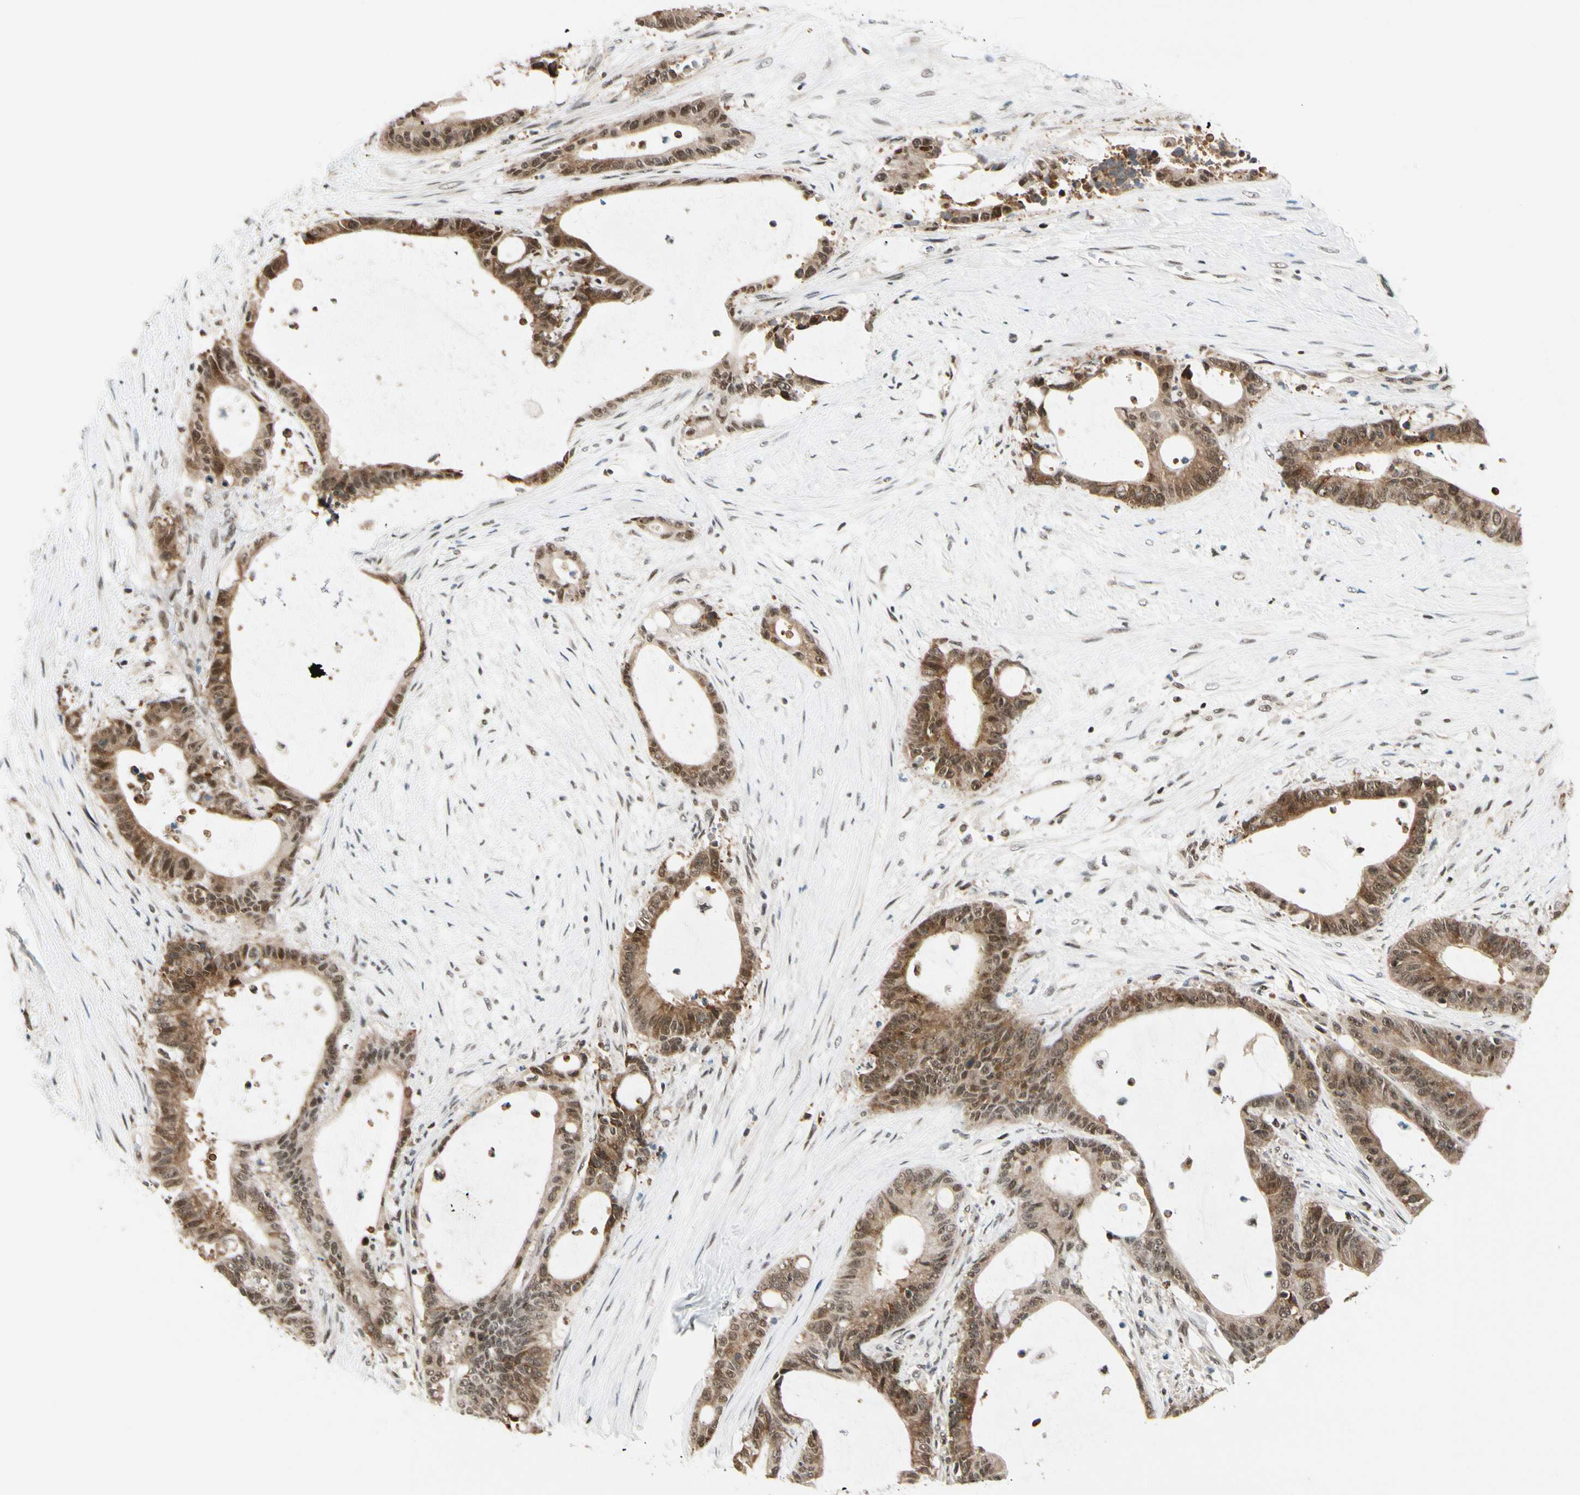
{"staining": {"intensity": "moderate", "quantity": ">75%", "location": "cytoplasmic/membranous,nuclear"}, "tissue": "liver cancer", "cell_type": "Tumor cells", "image_type": "cancer", "snomed": [{"axis": "morphology", "description": "Cholangiocarcinoma"}, {"axis": "topography", "description": "Liver"}], "caption": "This is an image of immunohistochemistry staining of liver cancer, which shows moderate positivity in the cytoplasmic/membranous and nuclear of tumor cells.", "gene": "DAXX", "patient": {"sex": "female", "age": 73}}